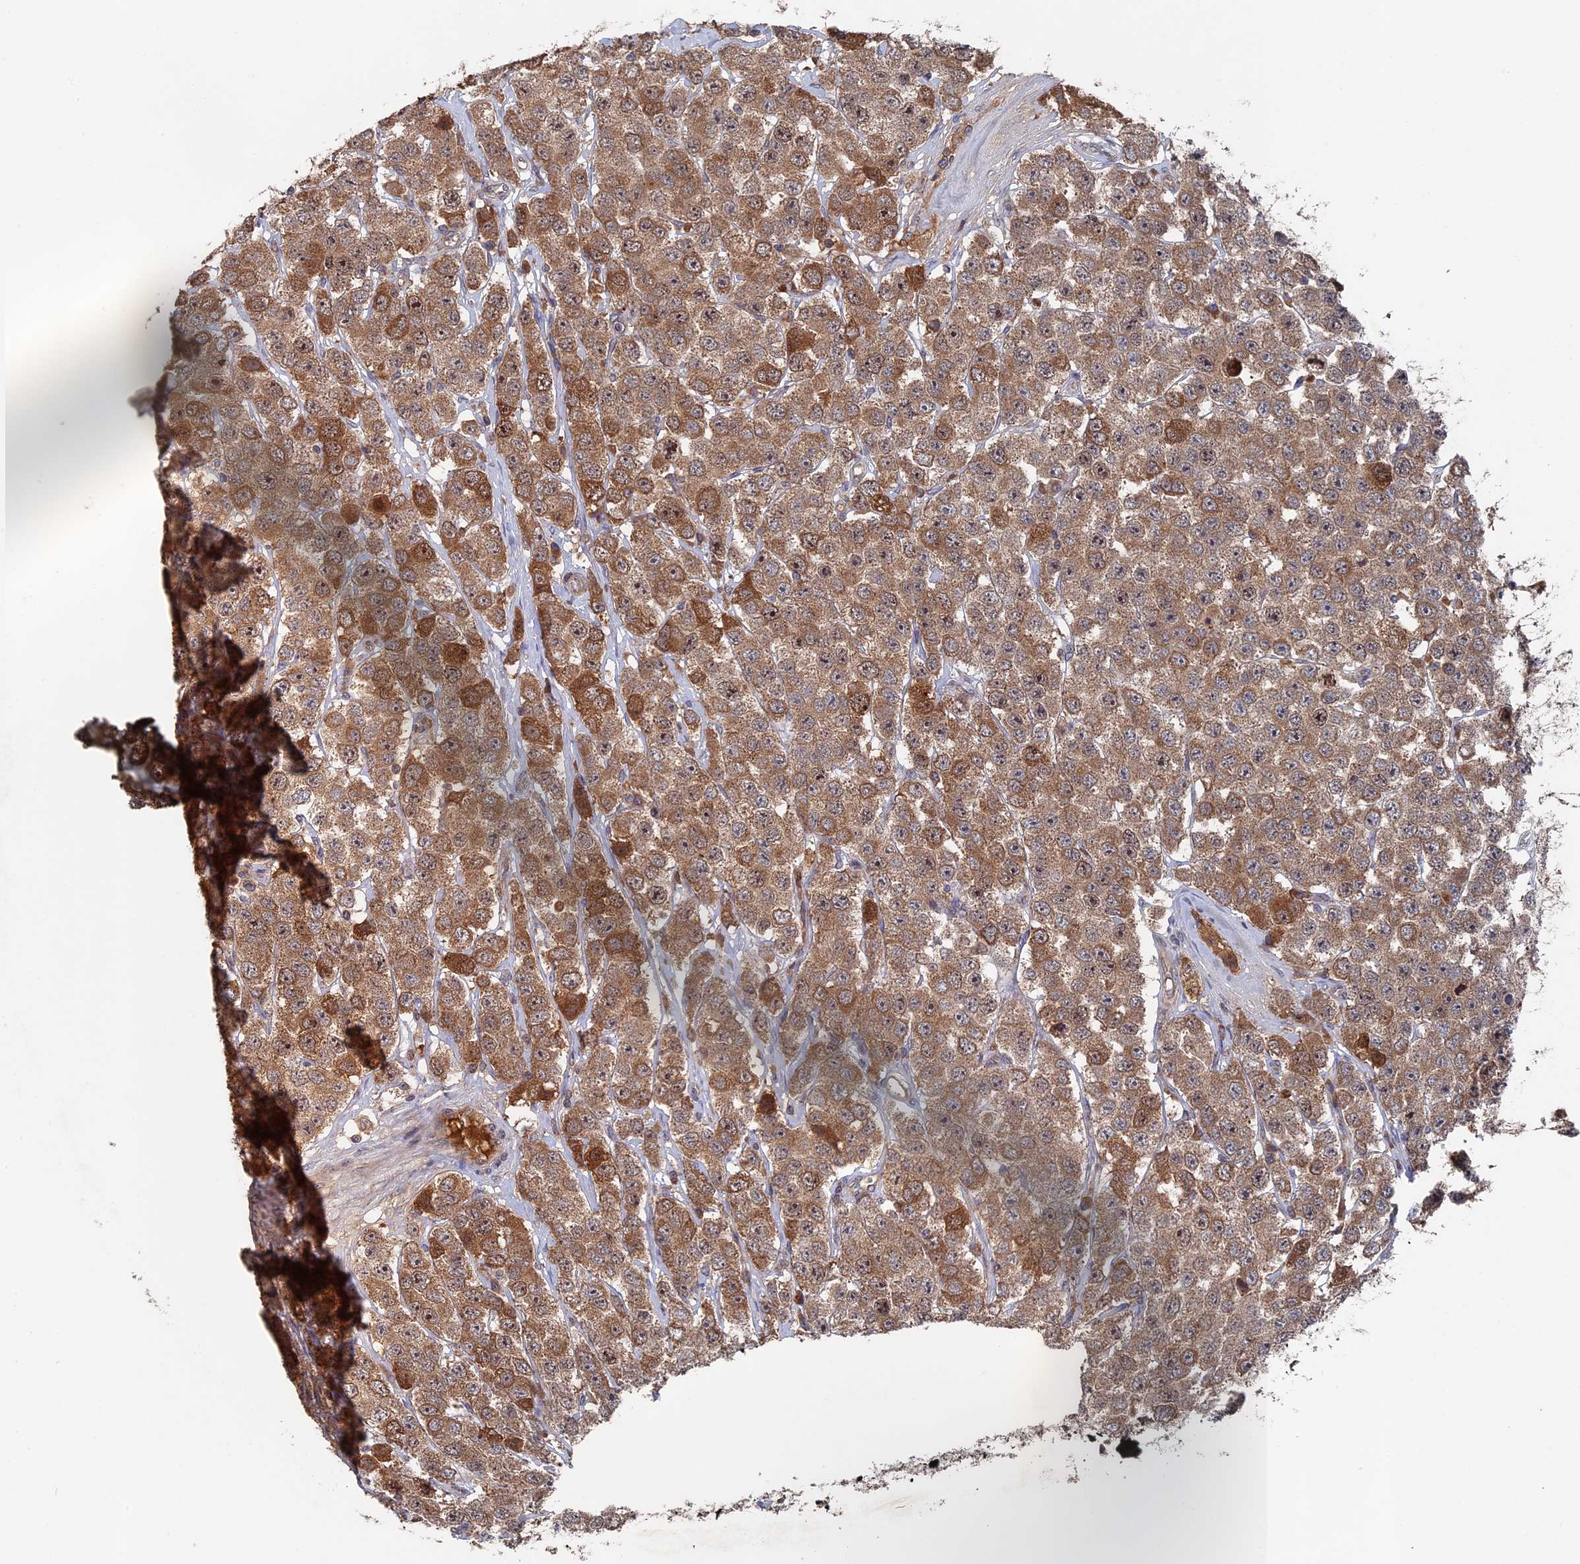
{"staining": {"intensity": "moderate", "quantity": ">75%", "location": "cytoplasmic/membranous"}, "tissue": "testis cancer", "cell_type": "Tumor cells", "image_type": "cancer", "snomed": [{"axis": "morphology", "description": "Seminoma, NOS"}, {"axis": "topography", "description": "Testis"}], "caption": "Tumor cells show medium levels of moderate cytoplasmic/membranous expression in approximately >75% of cells in human testis cancer. (DAB (3,3'-diaminobenzidine) IHC with brightfield microscopy, high magnification).", "gene": "RAB15", "patient": {"sex": "male", "age": 28}}